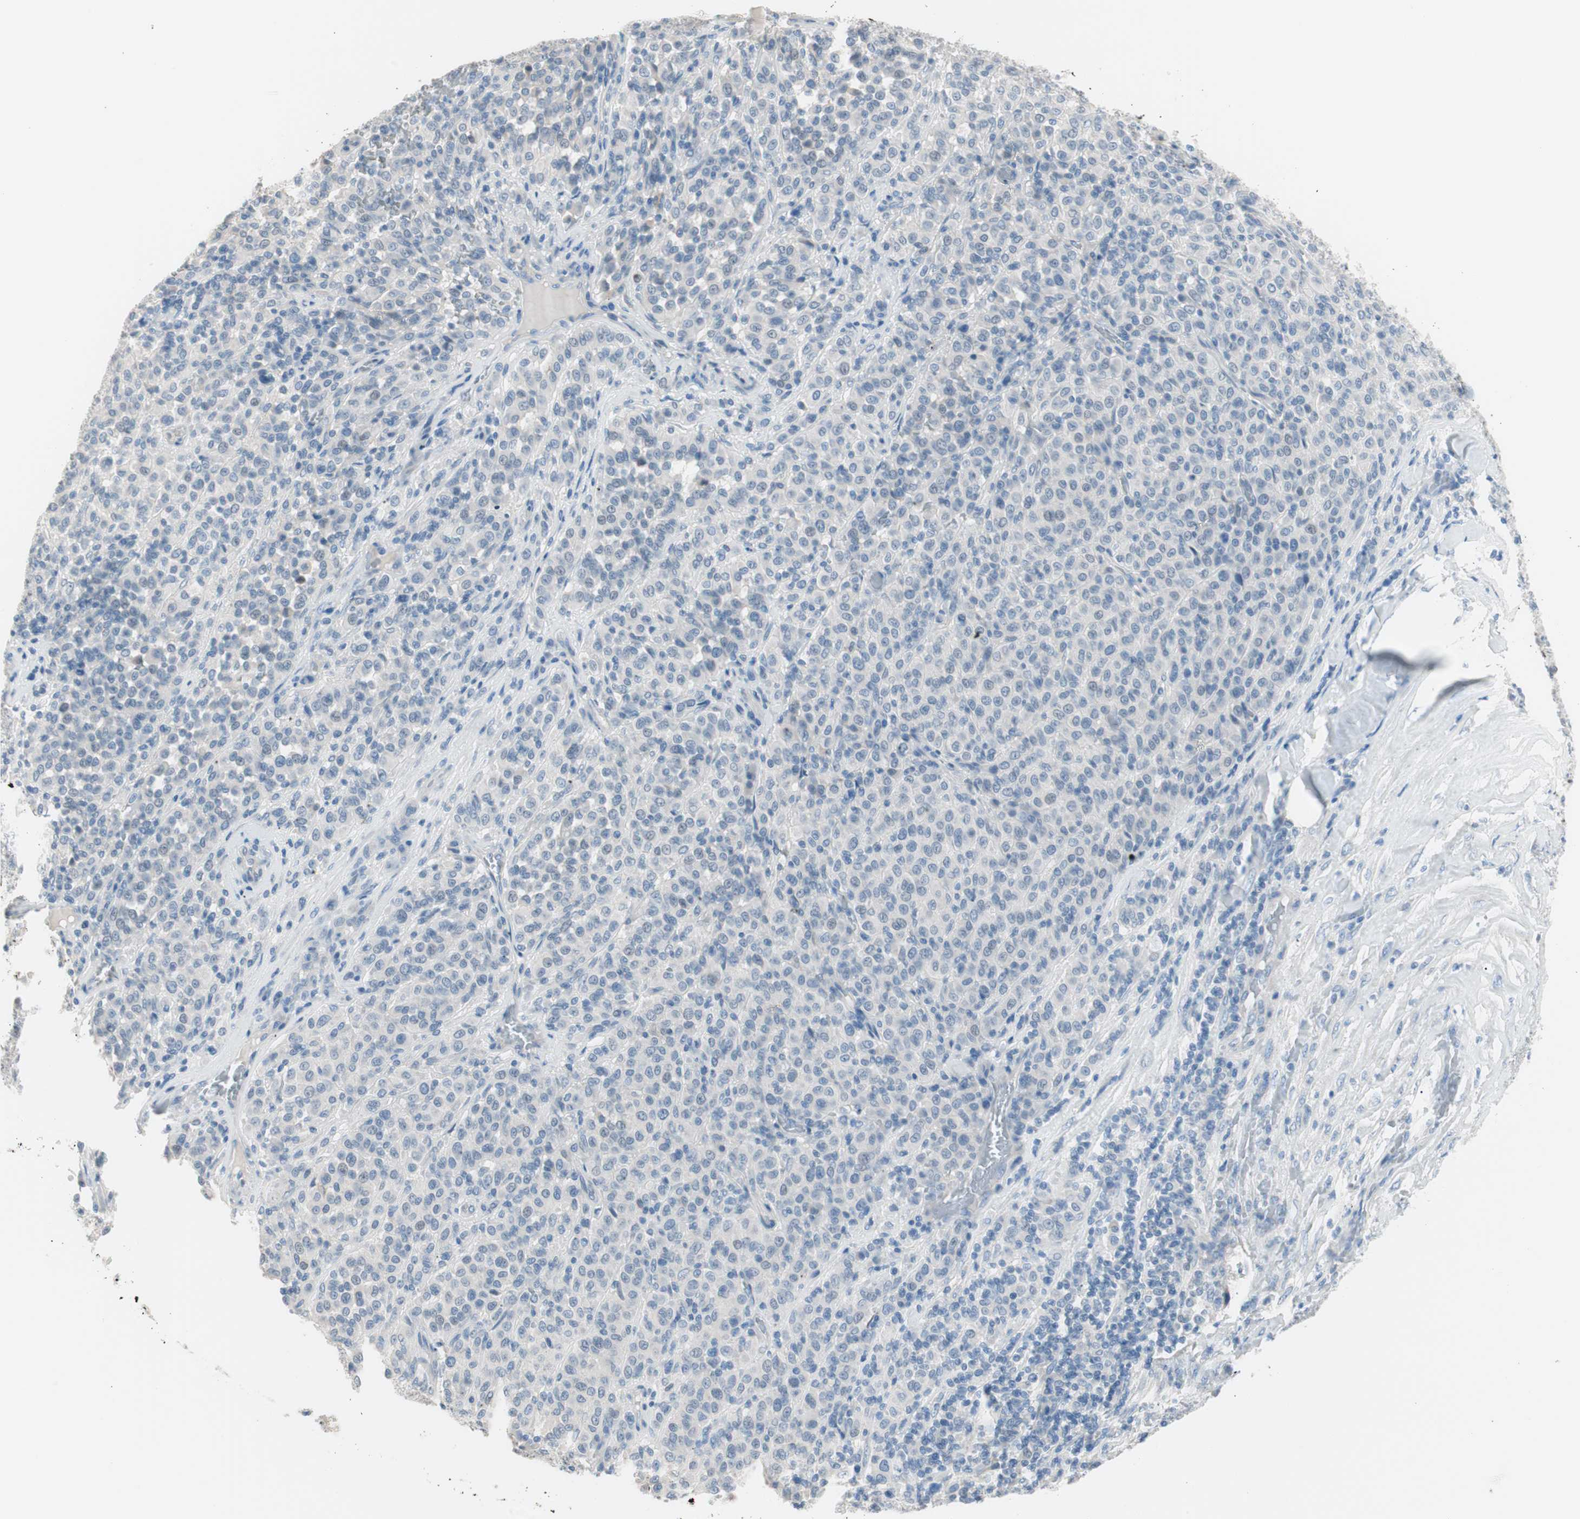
{"staining": {"intensity": "negative", "quantity": "none", "location": "none"}, "tissue": "melanoma", "cell_type": "Tumor cells", "image_type": "cancer", "snomed": [{"axis": "morphology", "description": "Malignant melanoma, Metastatic site"}, {"axis": "topography", "description": "Pancreas"}], "caption": "An image of human malignant melanoma (metastatic site) is negative for staining in tumor cells. (Brightfield microscopy of DAB (3,3'-diaminobenzidine) IHC at high magnification).", "gene": "VIL1", "patient": {"sex": "female", "age": 30}}